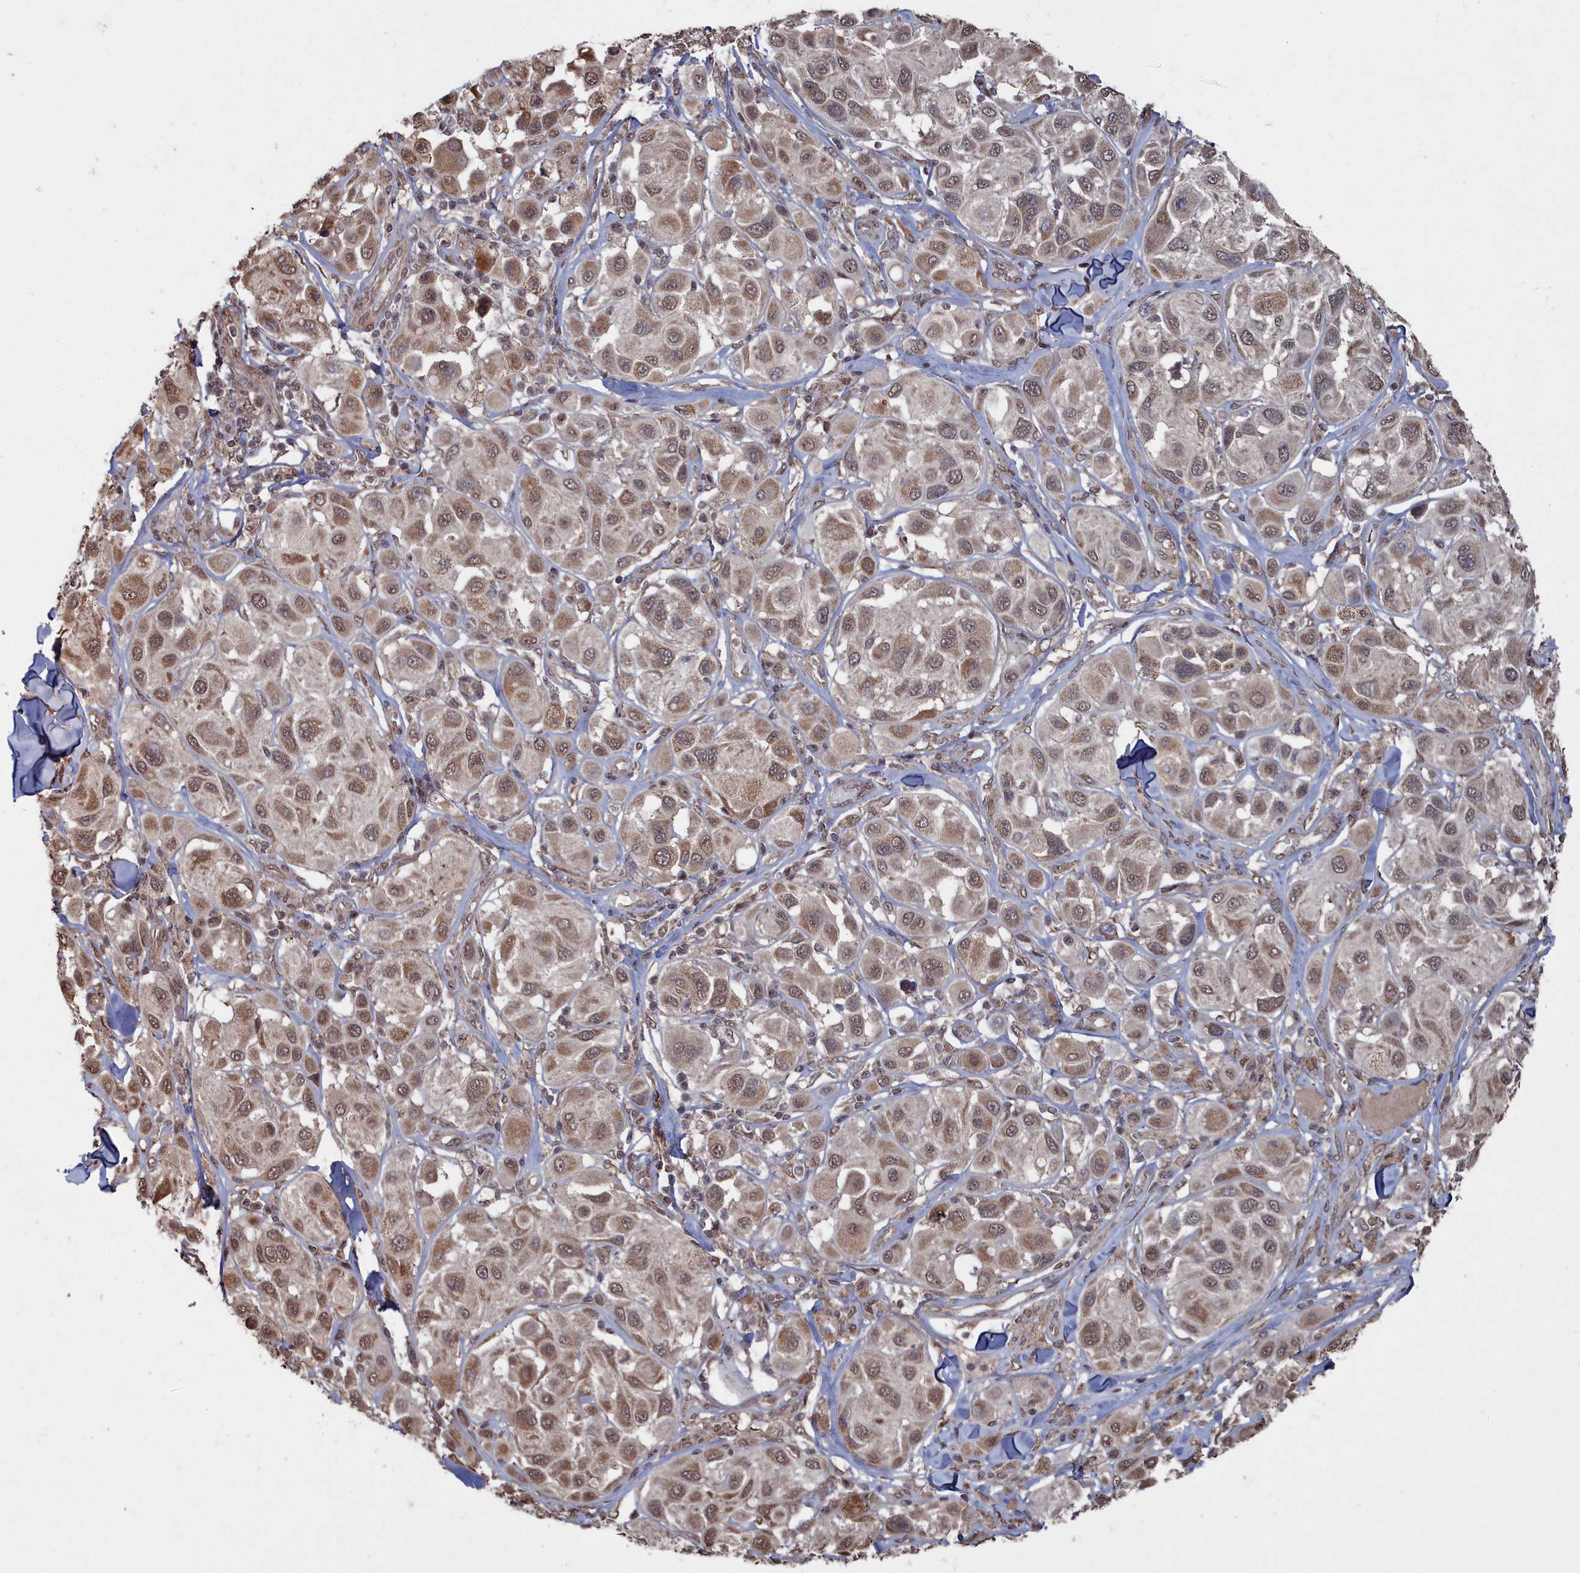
{"staining": {"intensity": "moderate", "quantity": ">75%", "location": "cytoplasmic/membranous,nuclear"}, "tissue": "melanoma", "cell_type": "Tumor cells", "image_type": "cancer", "snomed": [{"axis": "morphology", "description": "Malignant melanoma, Metastatic site"}, {"axis": "topography", "description": "Skin"}], "caption": "Immunohistochemistry (IHC) photomicrograph of neoplastic tissue: malignant melanoma (metastatic site) stained using IHC shows medium levels of moderate protein expression localized specifically in the cytoplasmic/membranous and nuclear of tumor cells, appearing as a cytoplasmic/membranous and nuclear brown color.", "gene": "CCNP", "patient": {"sex": "male", "age": 41}}